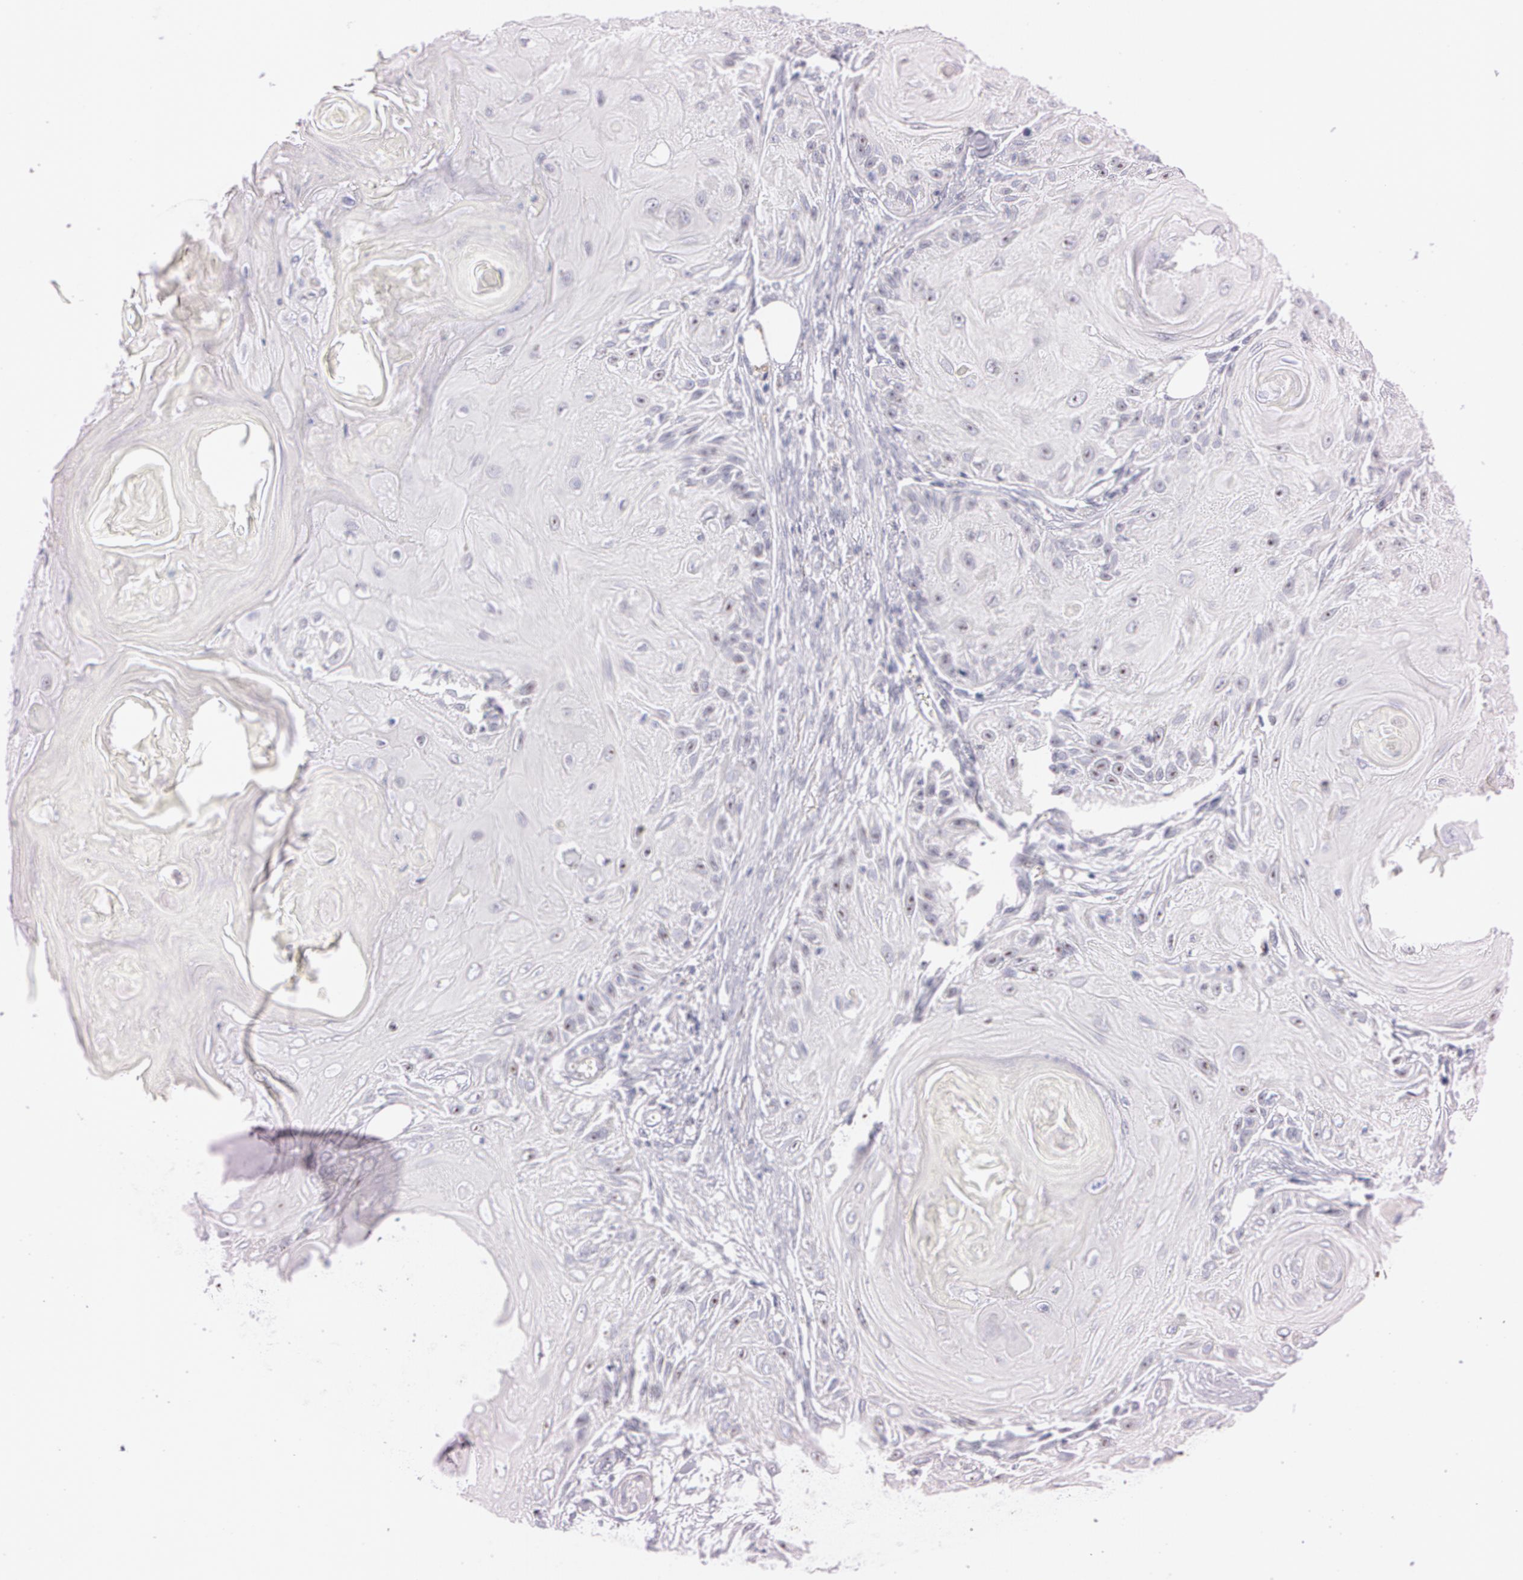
{"staining": {"intensity": "moderate", "quantity": ">75%", "location": "nuclear"}, "tissue": "skin cancer", "cell_type": "Tumor cells", "image_type": "cancer", "snomed": [{"axis": "morphology", "description": "Squamous cell carcinoma, NOS"}, {"axis": "topography", "description": "Skin"}], "caption": "IHC of human skin cancer (squamous cell carcinoma) reveals medium levels of moderate nuclear positivity in approximately >75% of tumor cells. (IHC, brightfield microscopy, high magnification).", "gene": "FBL", "patient": {"sex": "female", "age": 88}}